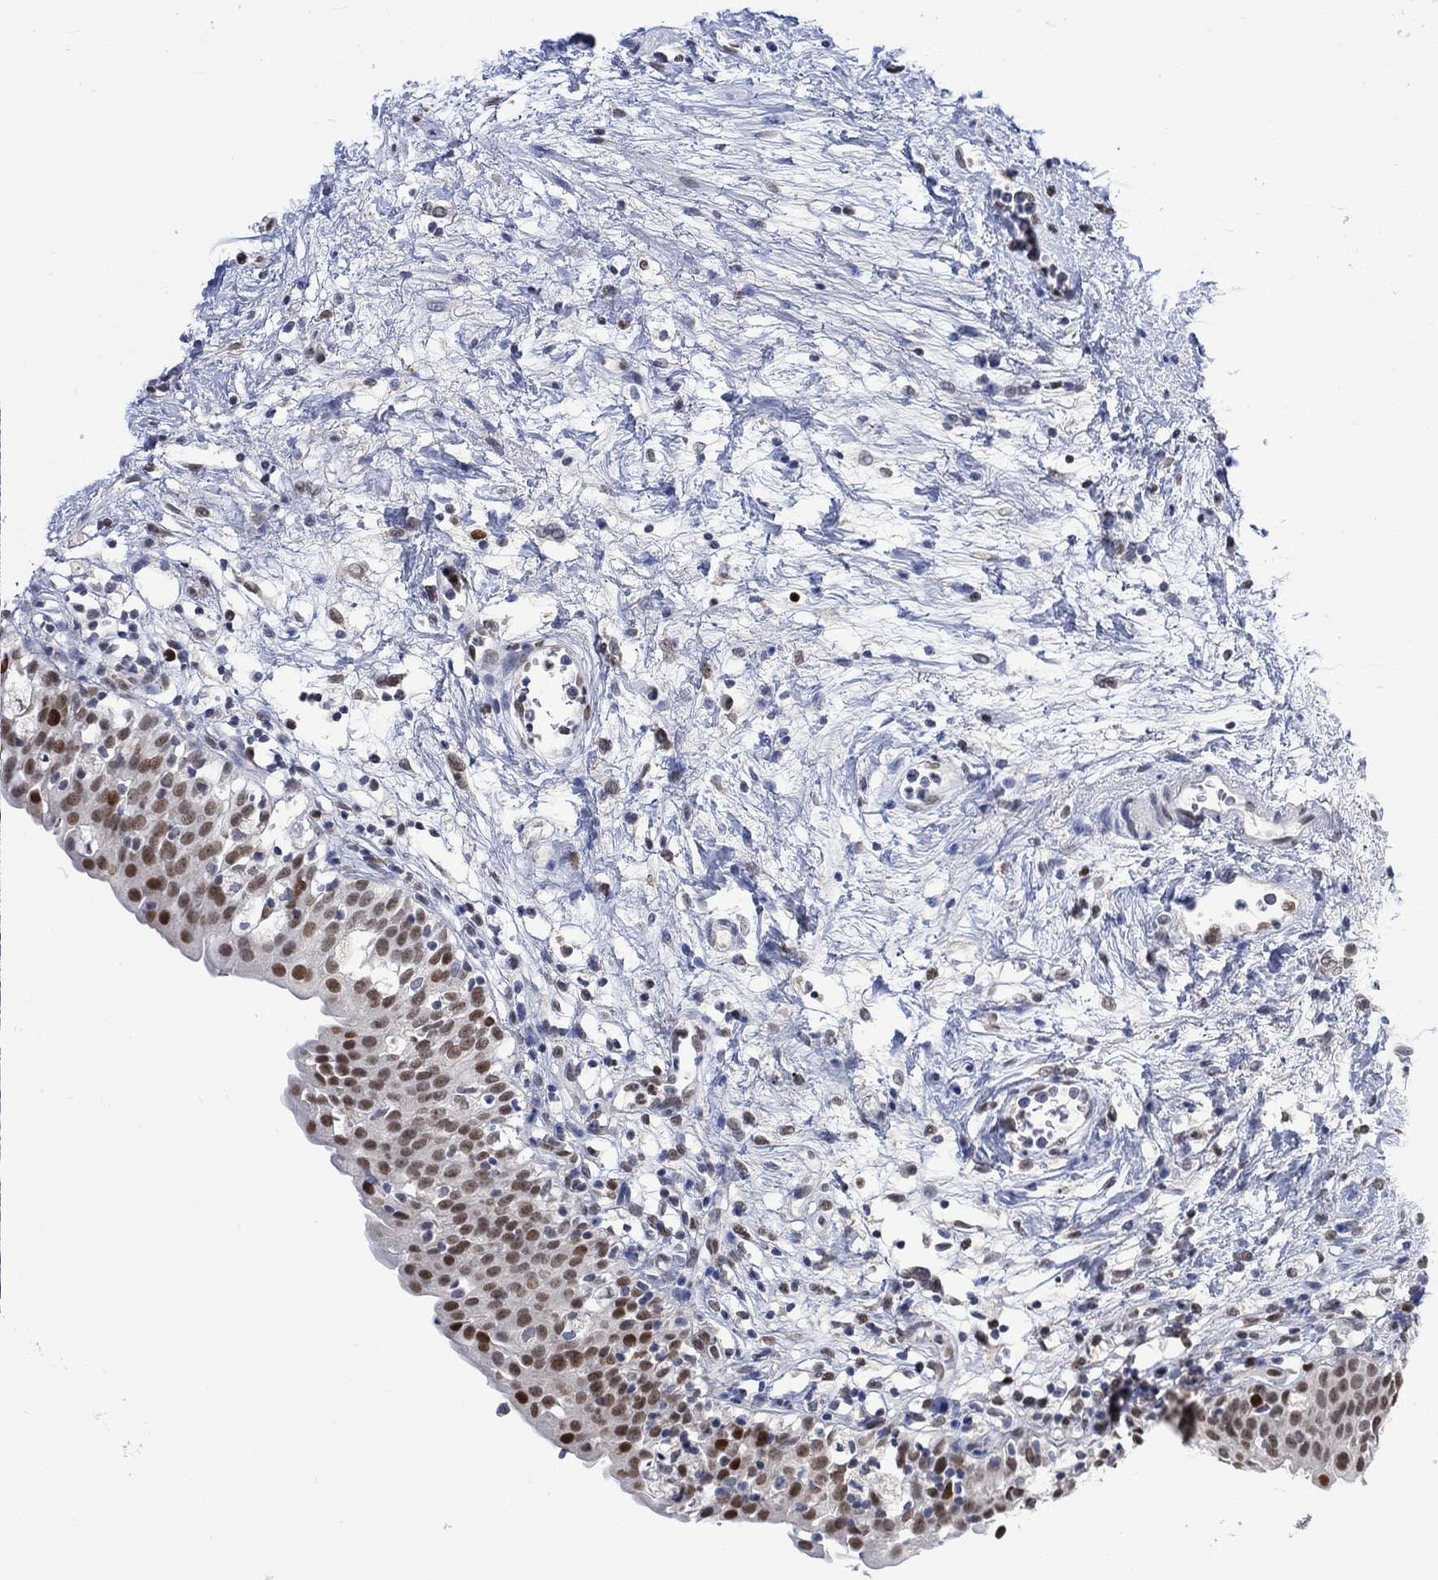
{"staining": {"intensity": "moderate", "quantity": ">75%", "location": "nuclear"}, "tissue": "urinary bladder", "cell_type": "Urothelial cells", "image_type": "normal", "snomed": [{"axis": "morphology", "description": "Normal tissue, NOS"}, {"axis": "topography", "description": "Urinary bladder"}], "caption": "Urinary bladder stained with DAB (3,3'-diaminobenzidine) immunohistochemistry (IHC) exhibits medium levels of moderate nuclear expression in approximately >75% of urothelial cells.", "gene": "RAD54L2", "patient": {"sex": "male", "age": 76}}